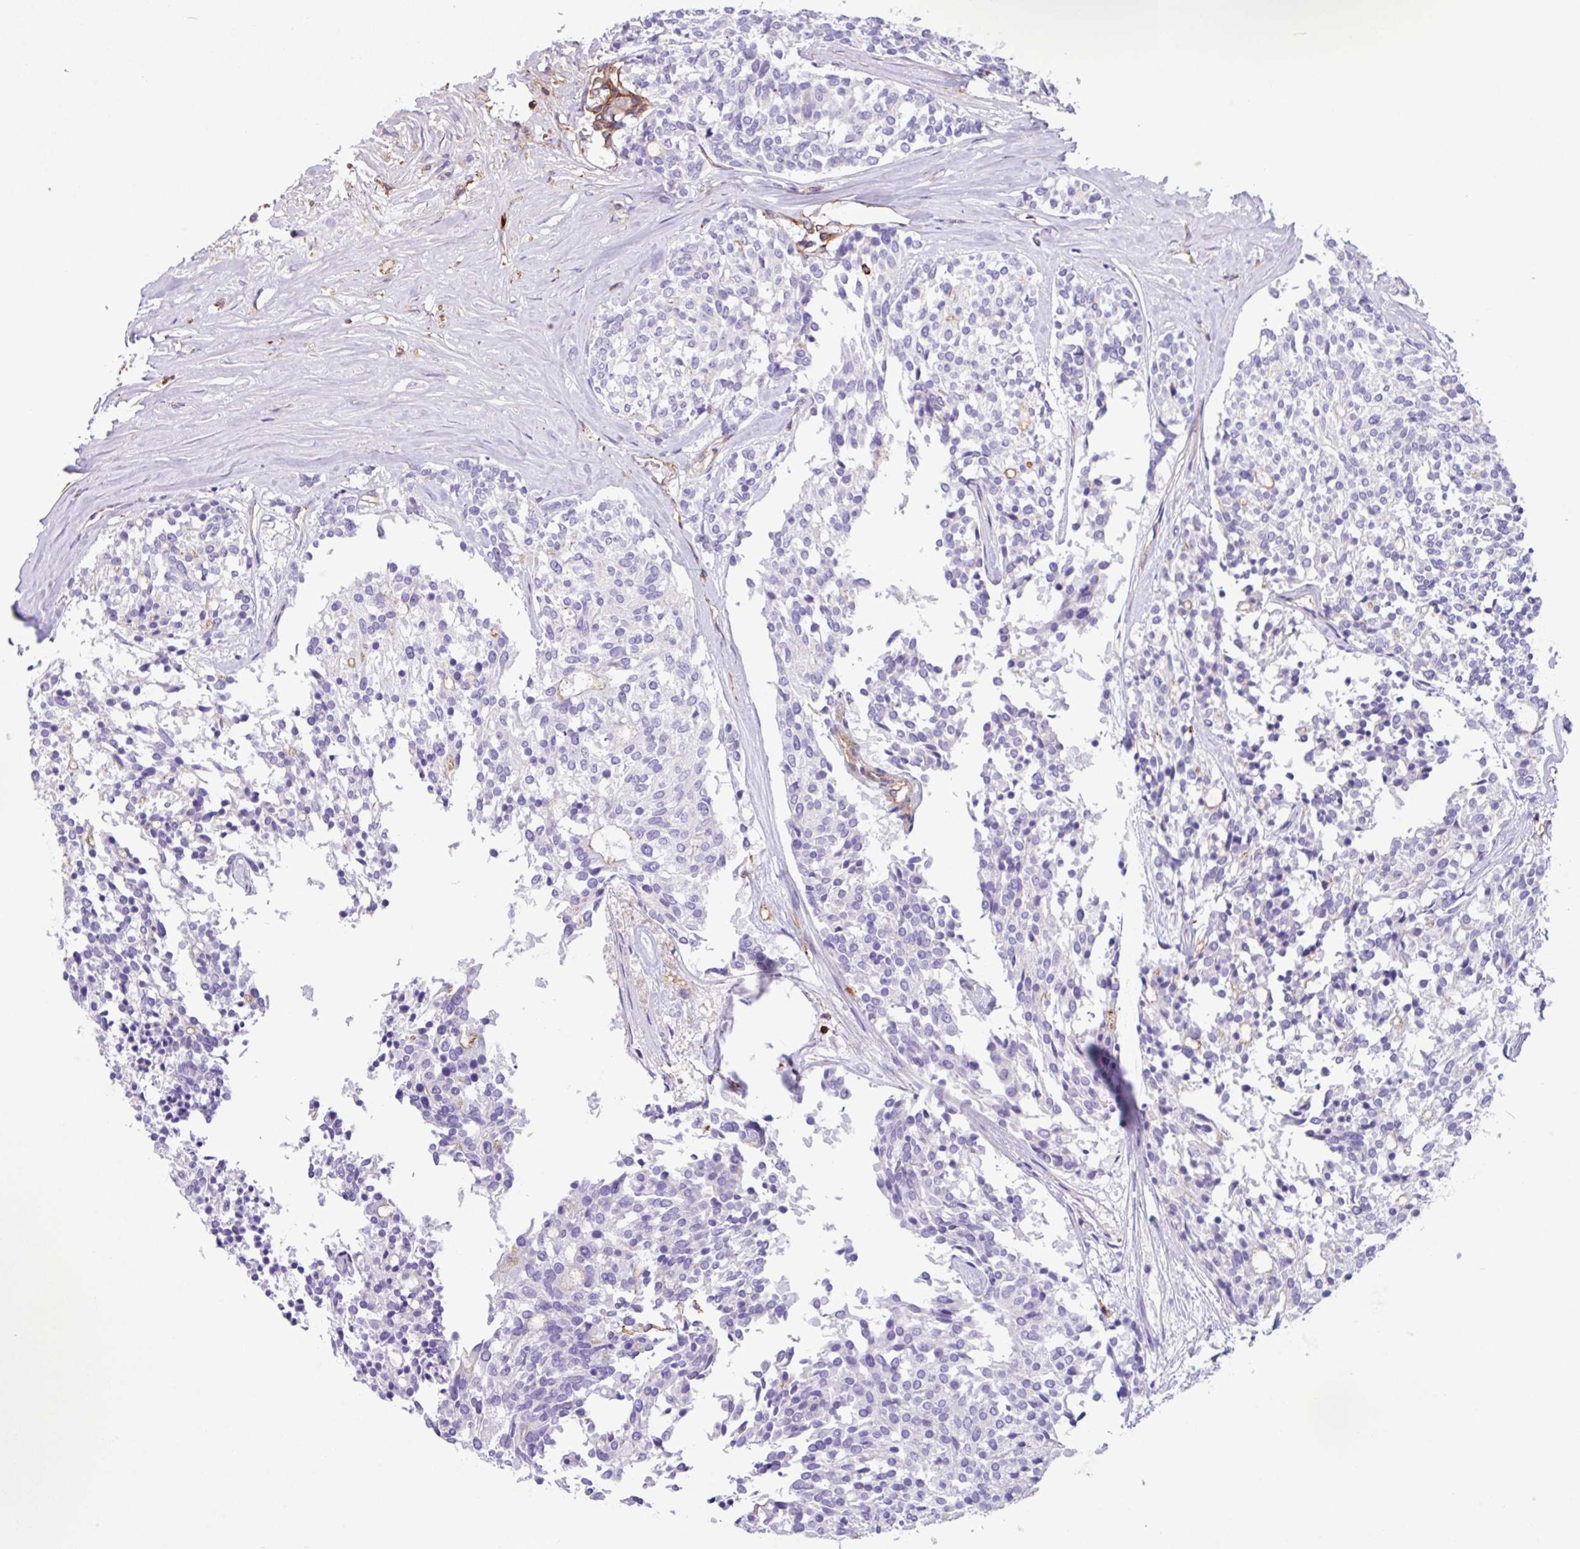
{"staining": {"intensity": "negative", "quantity": "none", "location": "none"}, "tissue": "carcinoid", "cell_type": "Tumor cells", "image_type": "cancer", "snomed": [{"axis": "morphology", "description": "Carcinoid, malignant, NOS"}, {"axis": "topography", "description": "Pancreas"}], "caption": "Carcinoid was stained to show a protein in brown. There is no significant expression in tumor cells.", "gene": "PPP1R18", "patient": {"sex": "female", "age": 54}}